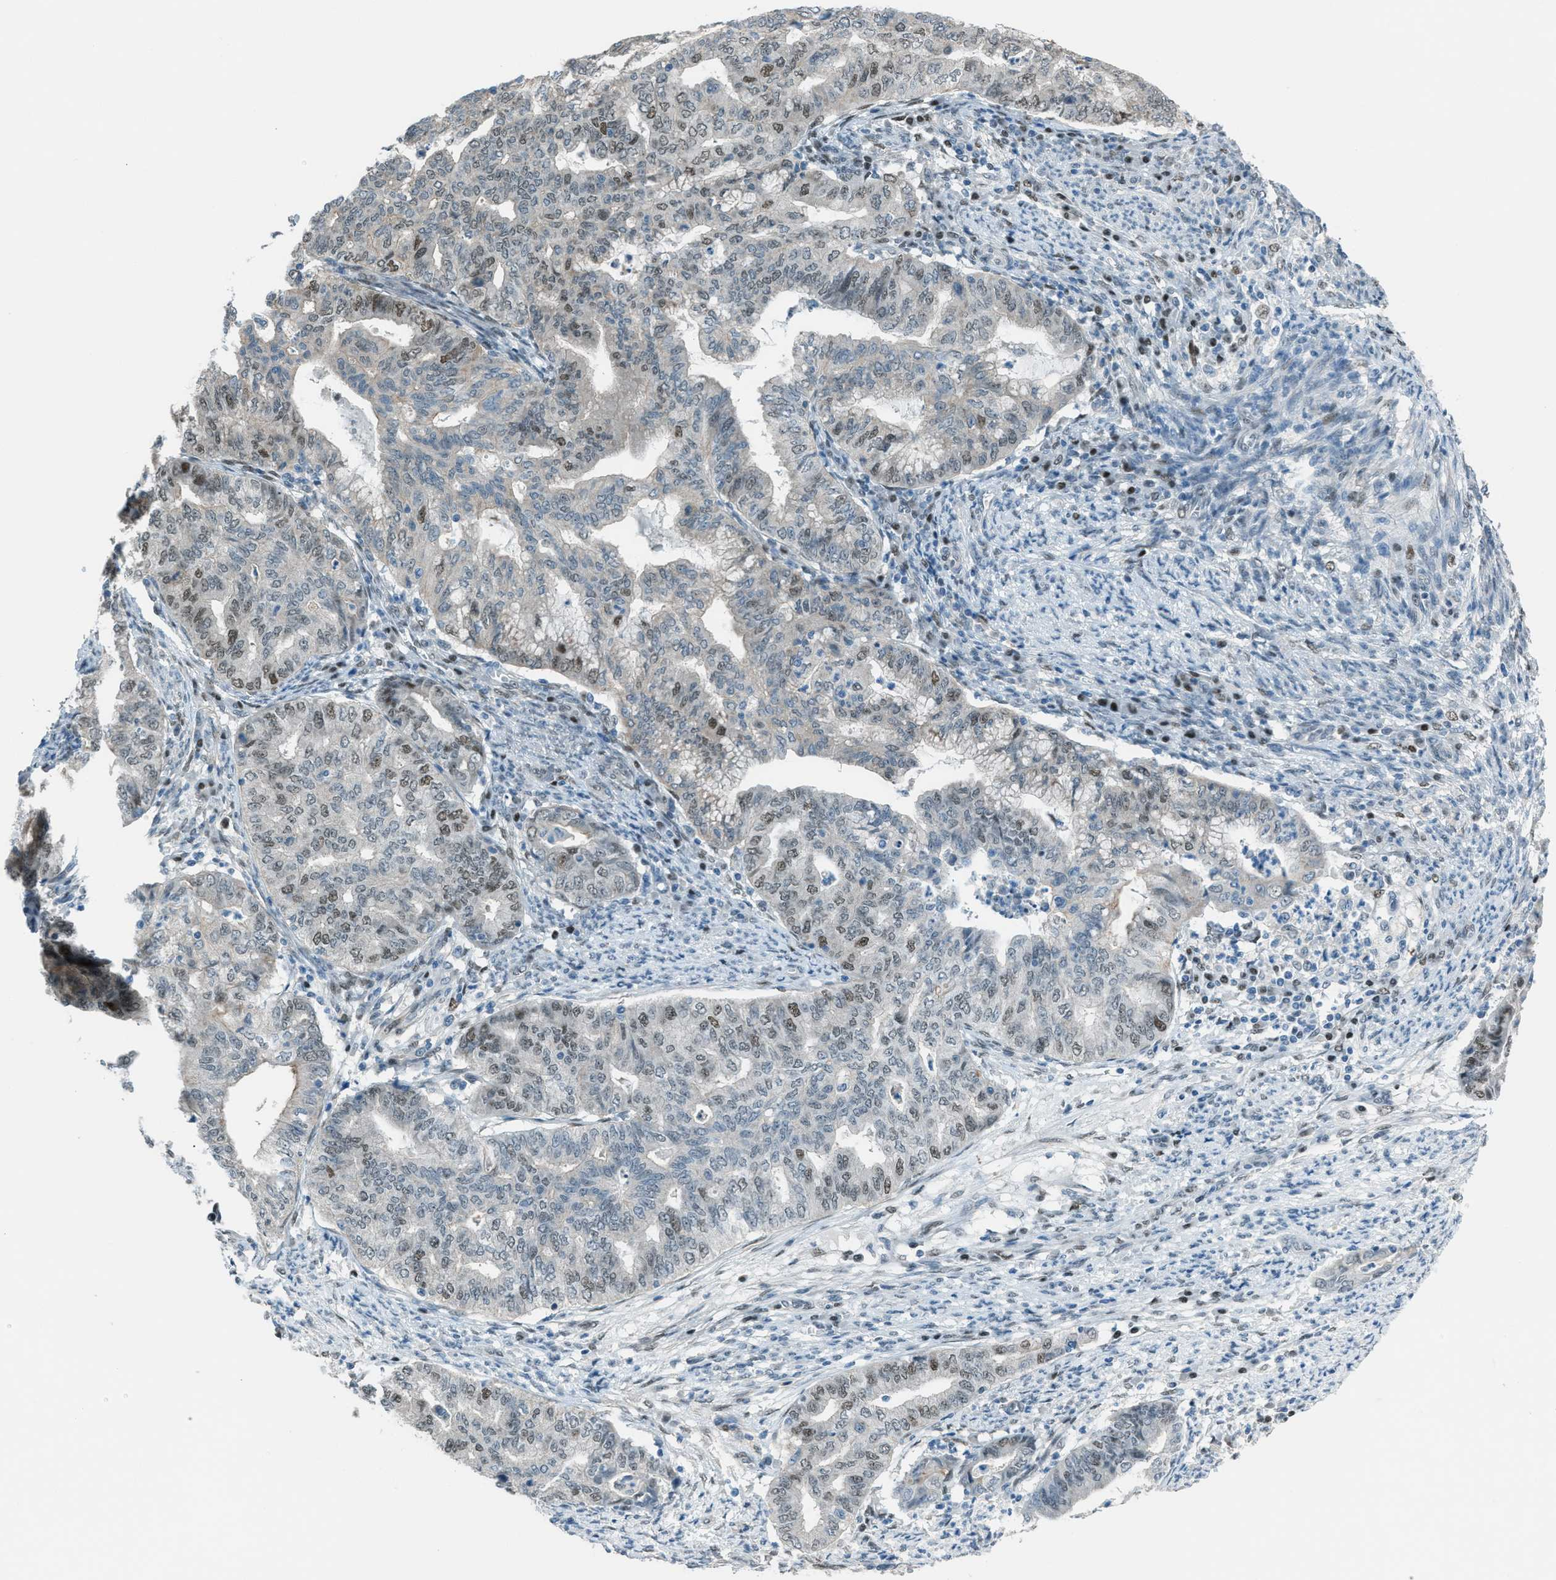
{"staining": {"intensity": "weak", "quantity": "25%-75%", "location": "nuclear"}, "tissue": "endometrial cancer", "cell_type": "Tumor cells", "image_type": "cancer", "snomed": [{"axis": "morphology", "description": "Adenocarcinoma, NOS"}, {"axis": "topography", "description": "Endometrium"}], "caption": "Adenocarcinoma (endometrial) stained with immunohistochemistry (IHC) reveals weak nuclear staining in approximately 25%-75% of tumor cells.", "gene": "TCF3", "patient": {"sex": "female", "age": 79}}